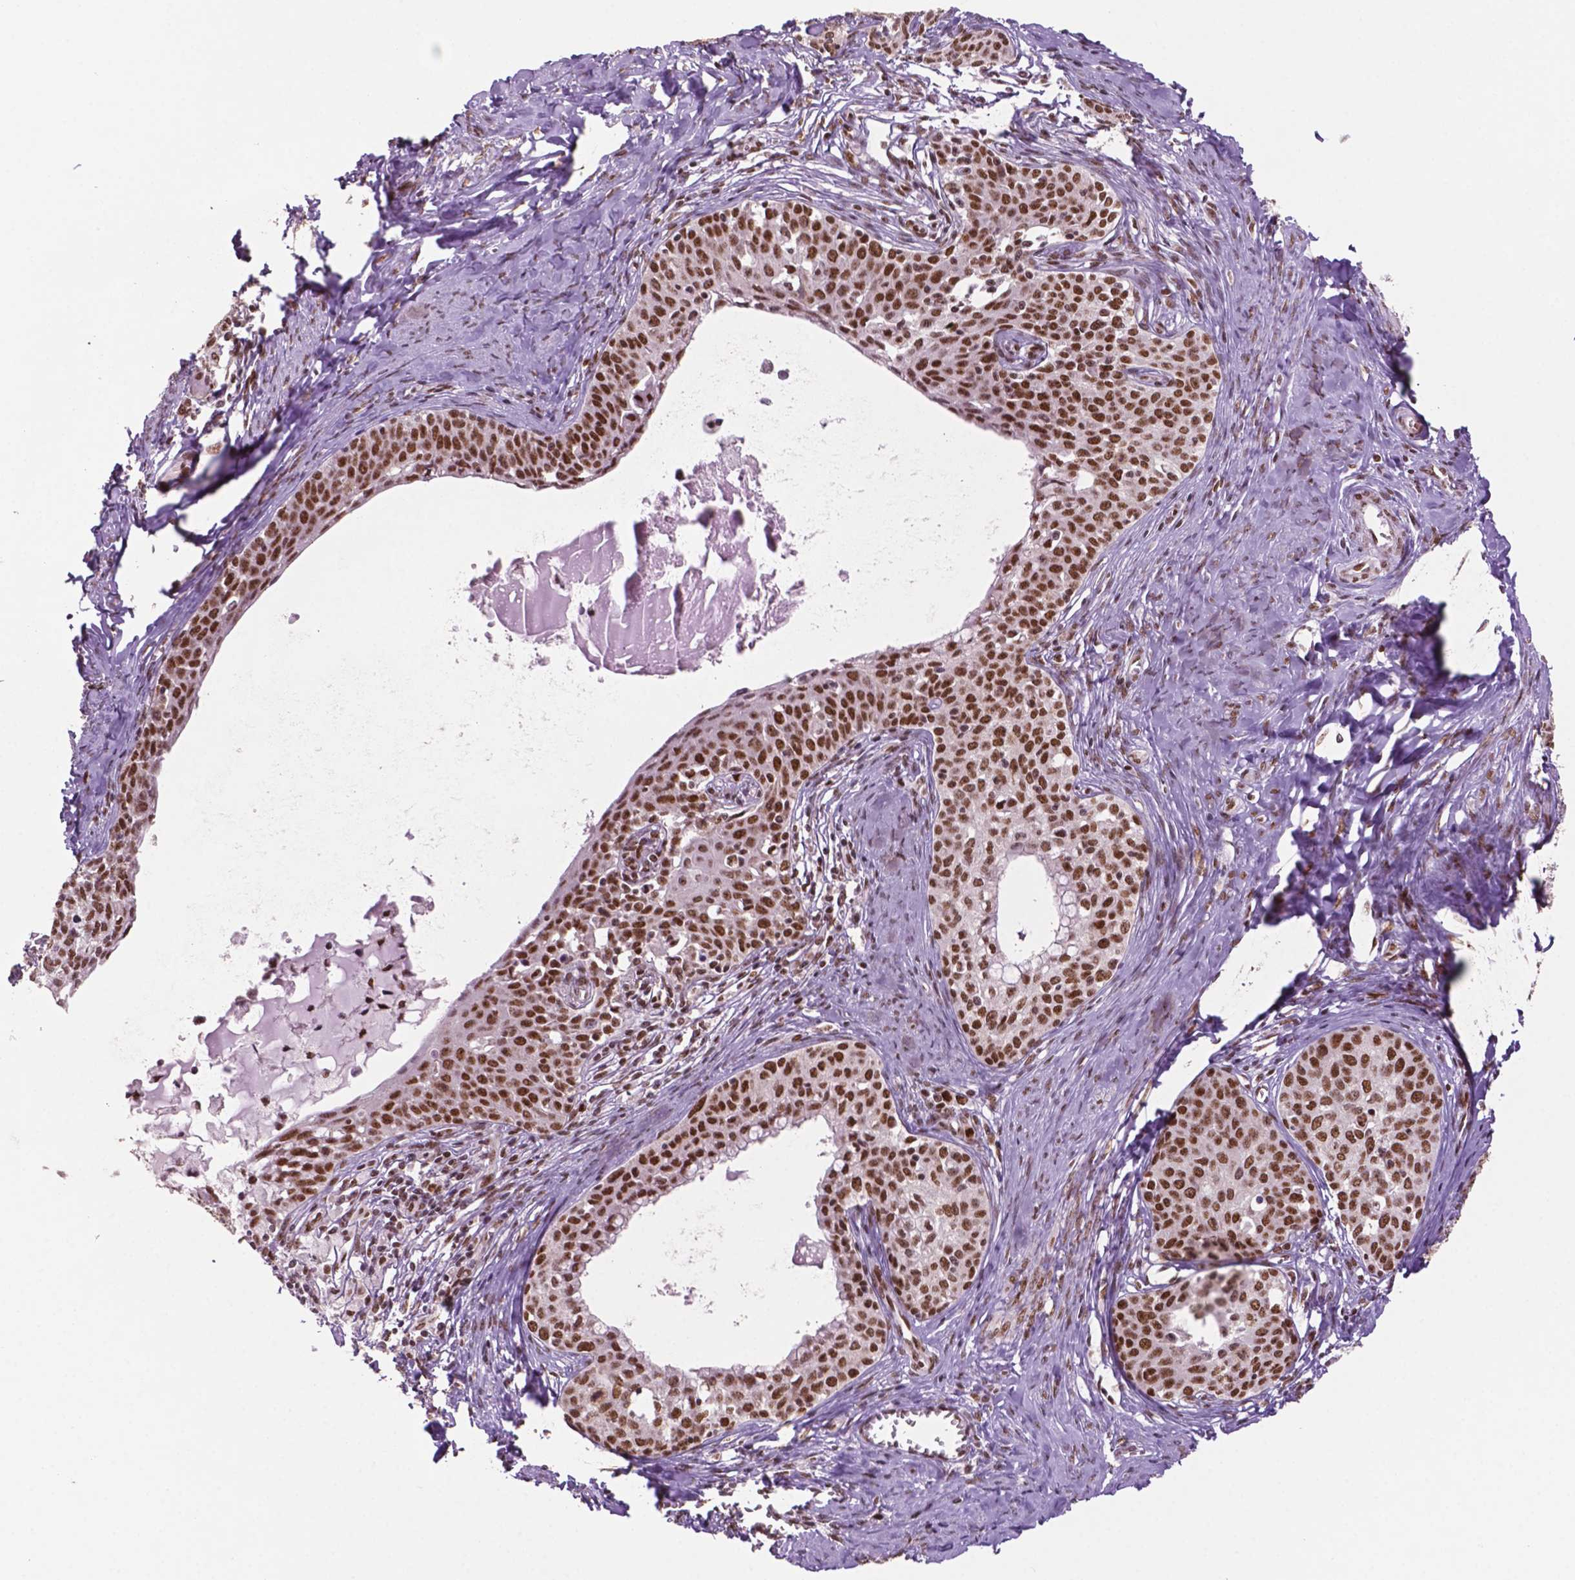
{"staining": {"intensity": "moderate", "quantity": "25%-75%", "location": "nuclear"}, "tissue": "cervical cancer", "cell_type": "Tumor cells", "image_type": "cancer", "snomed": [{"axis": "morphology", "description": "Squamous cell carcinoma, NOS"}, {"axis": "morphology", "description": "Adenocarcinoma, NOS"}, {"axis": "topography", "description": "Cervix"}], "caption": "Human cervical cancer (squamous cell carcinoma) stained with a protein marker demonstrates moderate staining in tumor cells.", "gene": "MLH1", "patient": {"sex": "female", "age": 52}}